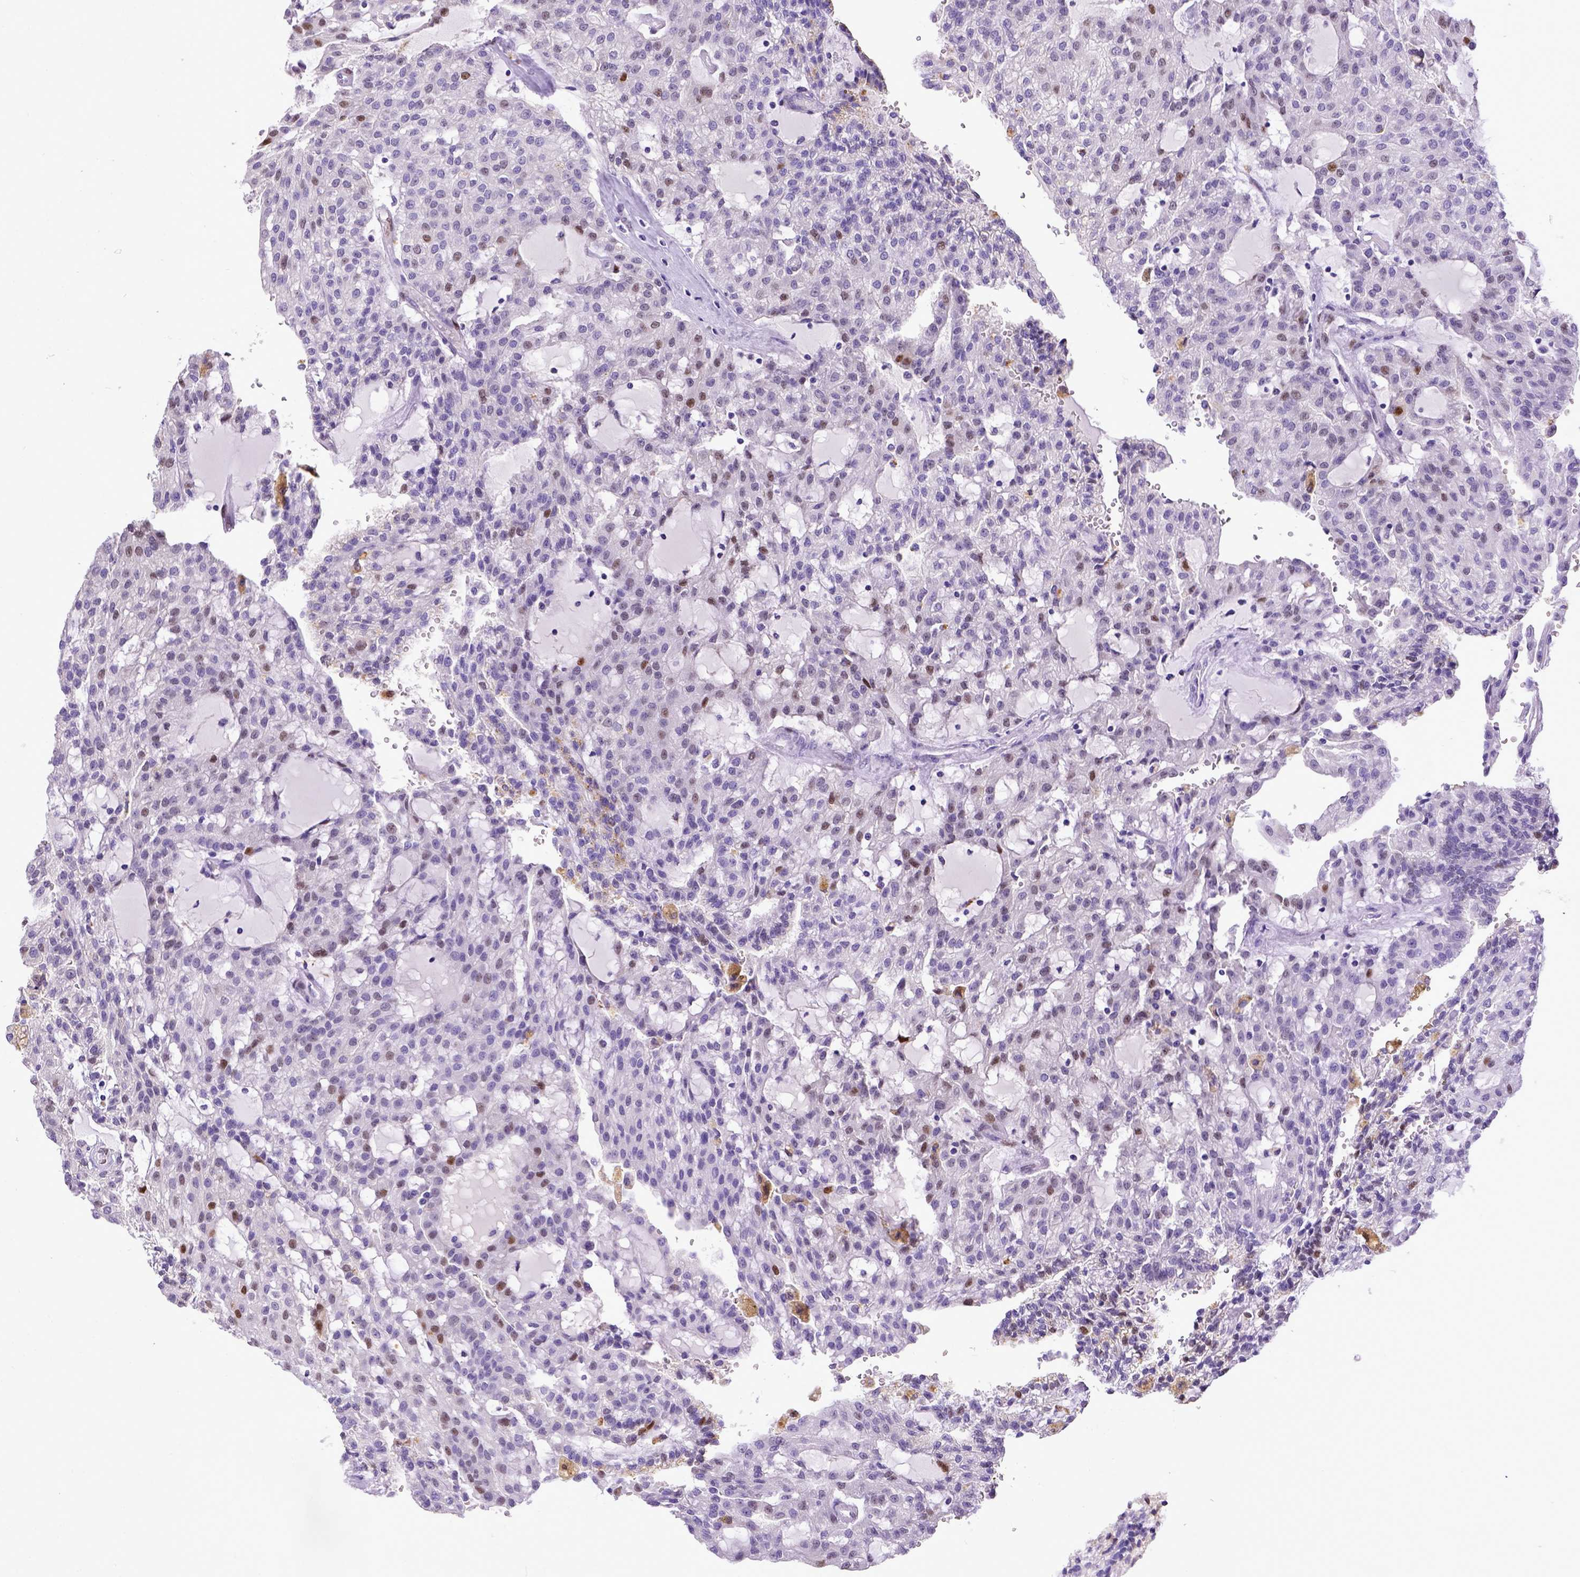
{"staining": {"intensity": "moderate", "quantity": "<25%", "location": "nuclear"}, "tissue": "renal cancer", "cell_type": "Tumor cells", "image_type": "cancer", "snomed": [{"axis": "morphology", "description": "Adenocarcinoma, NOS"}, {"axis": "topography", "description": "Kidney"}], "caption": "Immunohistochemistry (IHC) (DAB) staining of renal cancer (adenocarcinoma) demonstrates moderate nuclear protein positivity in about <25% of tumor cells. (DAB (3,3'-diaminobenzidine) IHC, brown staining for protein, blue staining for nuclei).", "gene": "CDKN1A", "patient": {"sex": "male", "age": 63}}